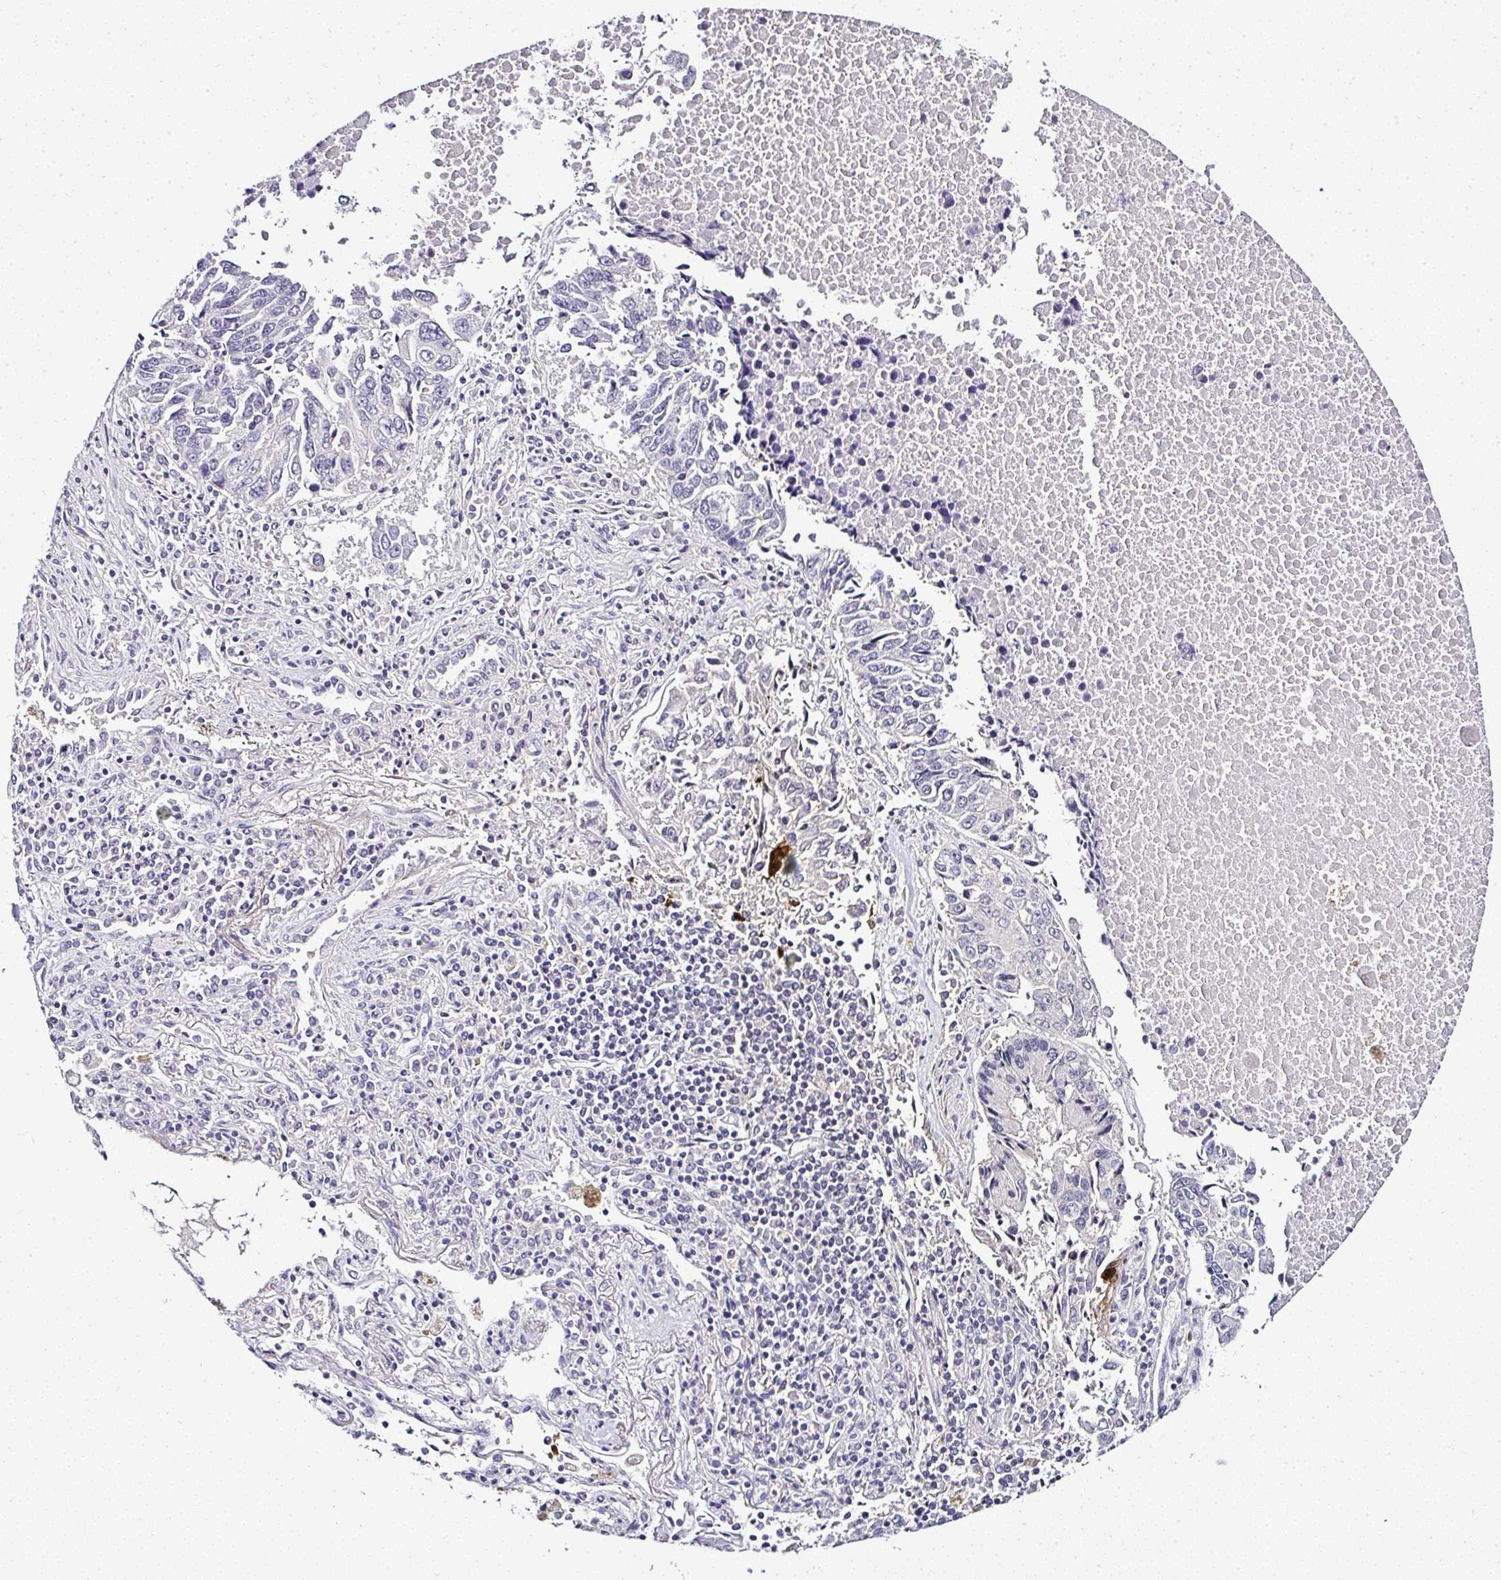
{"staining": {"intensity": "negative", "quantity": "none", "location": "none"}, "tissue": "lung cancer", "cell_type": "Tumor cells", "image_type": "cancer", "snomed": [{"axis": "morphology", "description": "Squamous cell carcinoma, NOS"}, {"axis": "topography", "description": "Lung"}], "caption": "This is an IHC micrograph of human squamous cell carcinoma (lung). There is no staining in tumor cells.", "gene": "SERPINB3", "patient": {"sex": "female", "age": 66}}